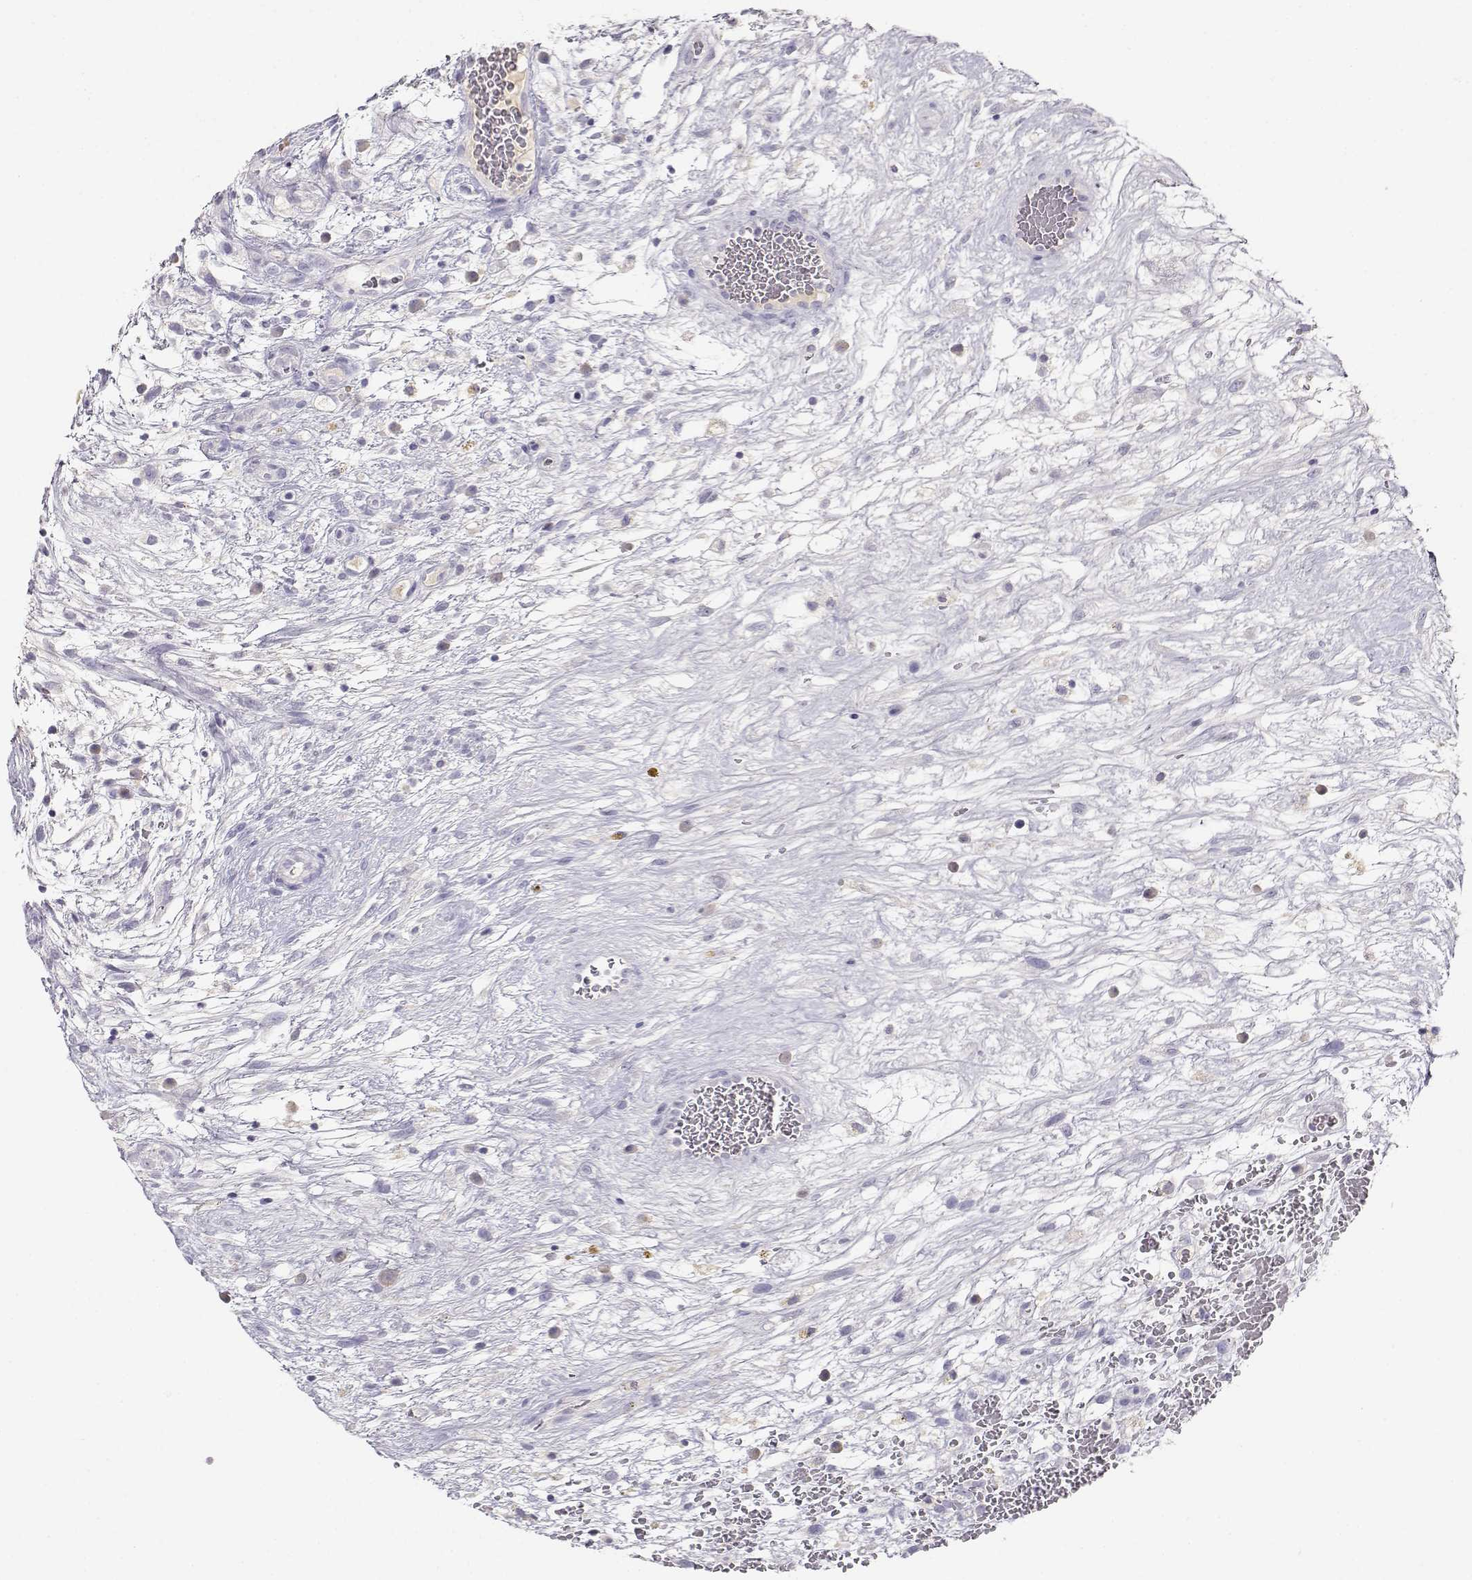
{"staining": {"intensity": "negative", "quantity": "none", "location": "none"}, "tissue": "testis cancer", "cell_type": "Tumor cells", "image_type": "cancer", "snomed": [{"axis": "morphology", "description": "Normal tissue, NOS"}, {"axis": "morphology", "description": "Carcinoma, Embryonal, NOS"}, {"axis": "topography", "description": "Testis"}], "caption": "Human embryonal carcinoma (testis) stained for a protein using immunohistochemistry (IHC) demonstrates no staining in tumor cells.", "gene": "GPR174", "patient": {"sex": "male", "age": 32}}